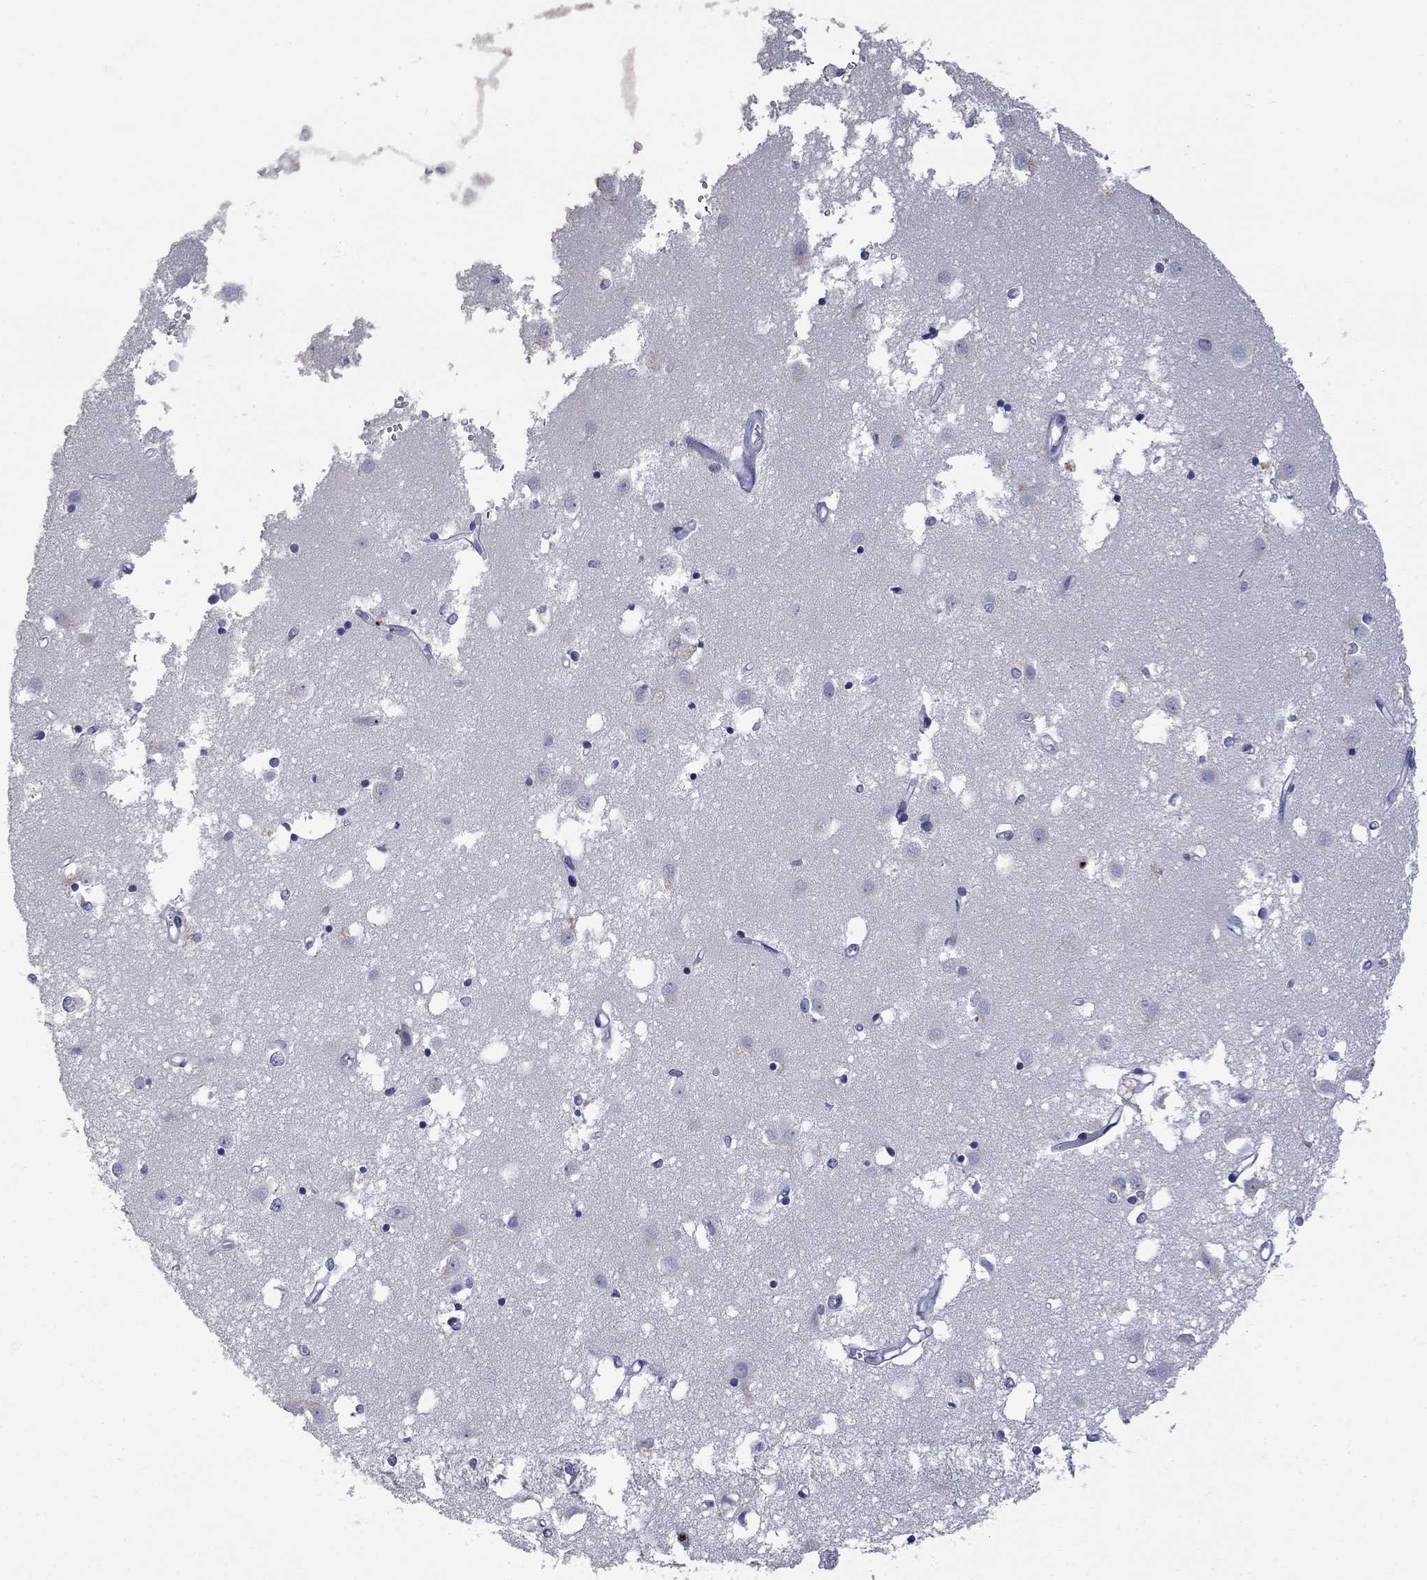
{"staining": {"intensity": "negative", "quantity": "none", "location": "none"}, "tissue": "caudate", "cell_type": "Glial cells", "image_type": "normal", "snomed": [{"axis": "morphology", "description": "Normal tissue, NOS"}, {"axis": "topography", "description": "Lateral ventricle wall"}], "caption": "Image shows no significant protein staining in glial cells of normal caudate.", "gene": "PLEK", "patient": {"sex": "male", "age": 54}}